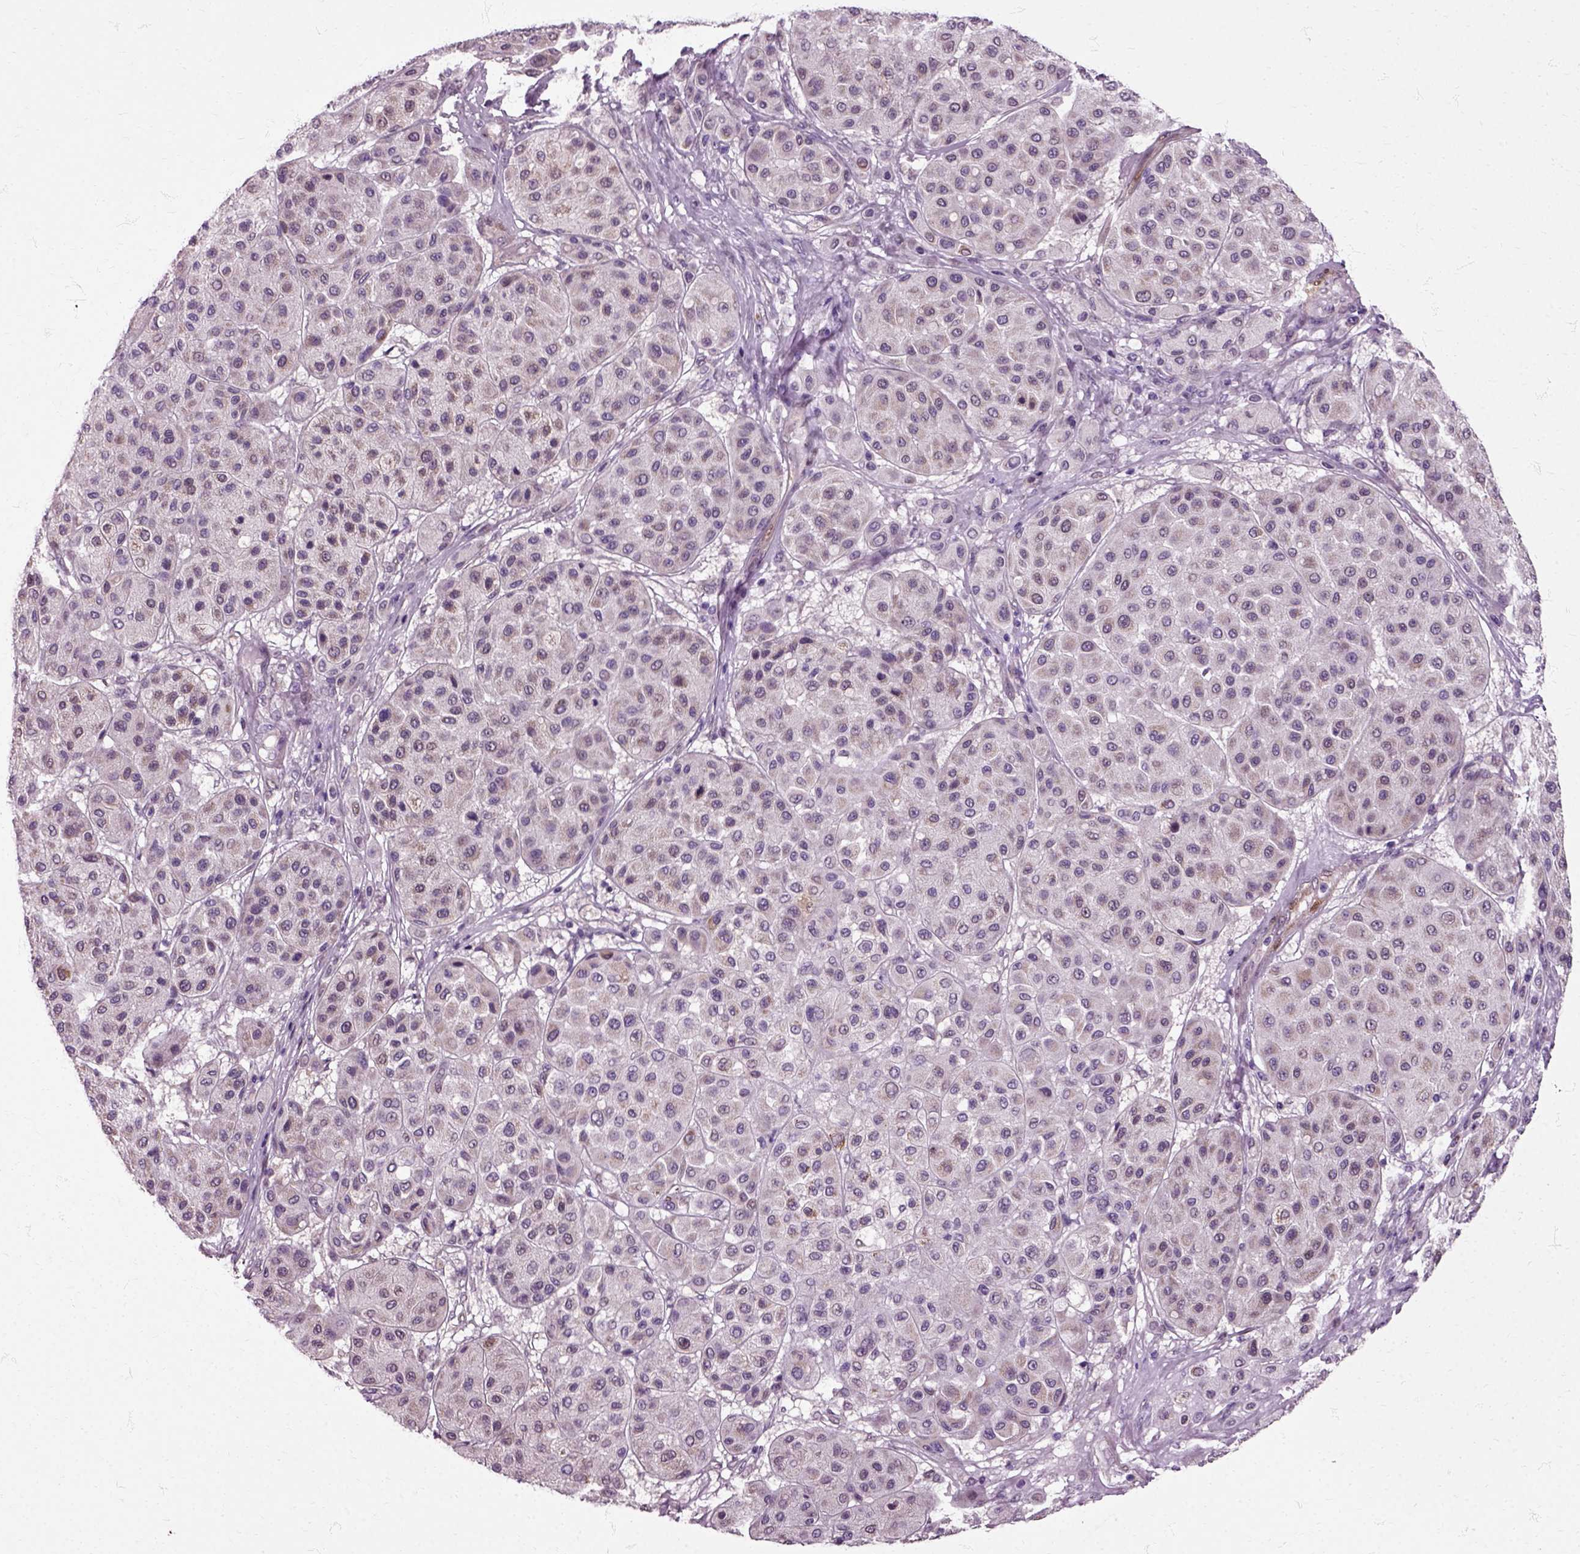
{"staining": {"intensity": "weak", "quantity": "<25%", "location": "cytoplasmic/membranous"}, "tissue": "melanoma", "cell_type": "Tumor cells", "image_type": "cancer", "snomed": [{"axis": "morphology", "description": "Malignant melanoma, Metastatic site"}, {"axis": "topography", "description": "Smooth muscle"}], "caption": "Immunohistochemistry (IHC) image of neoplastic tissue: human melanoma stained with DAB (3,3'-diaminobenzidine) shows no significant protein expression in tumor cells.", "gene": "HSPA2", "patient": {"sex": "male", "age": 41}}